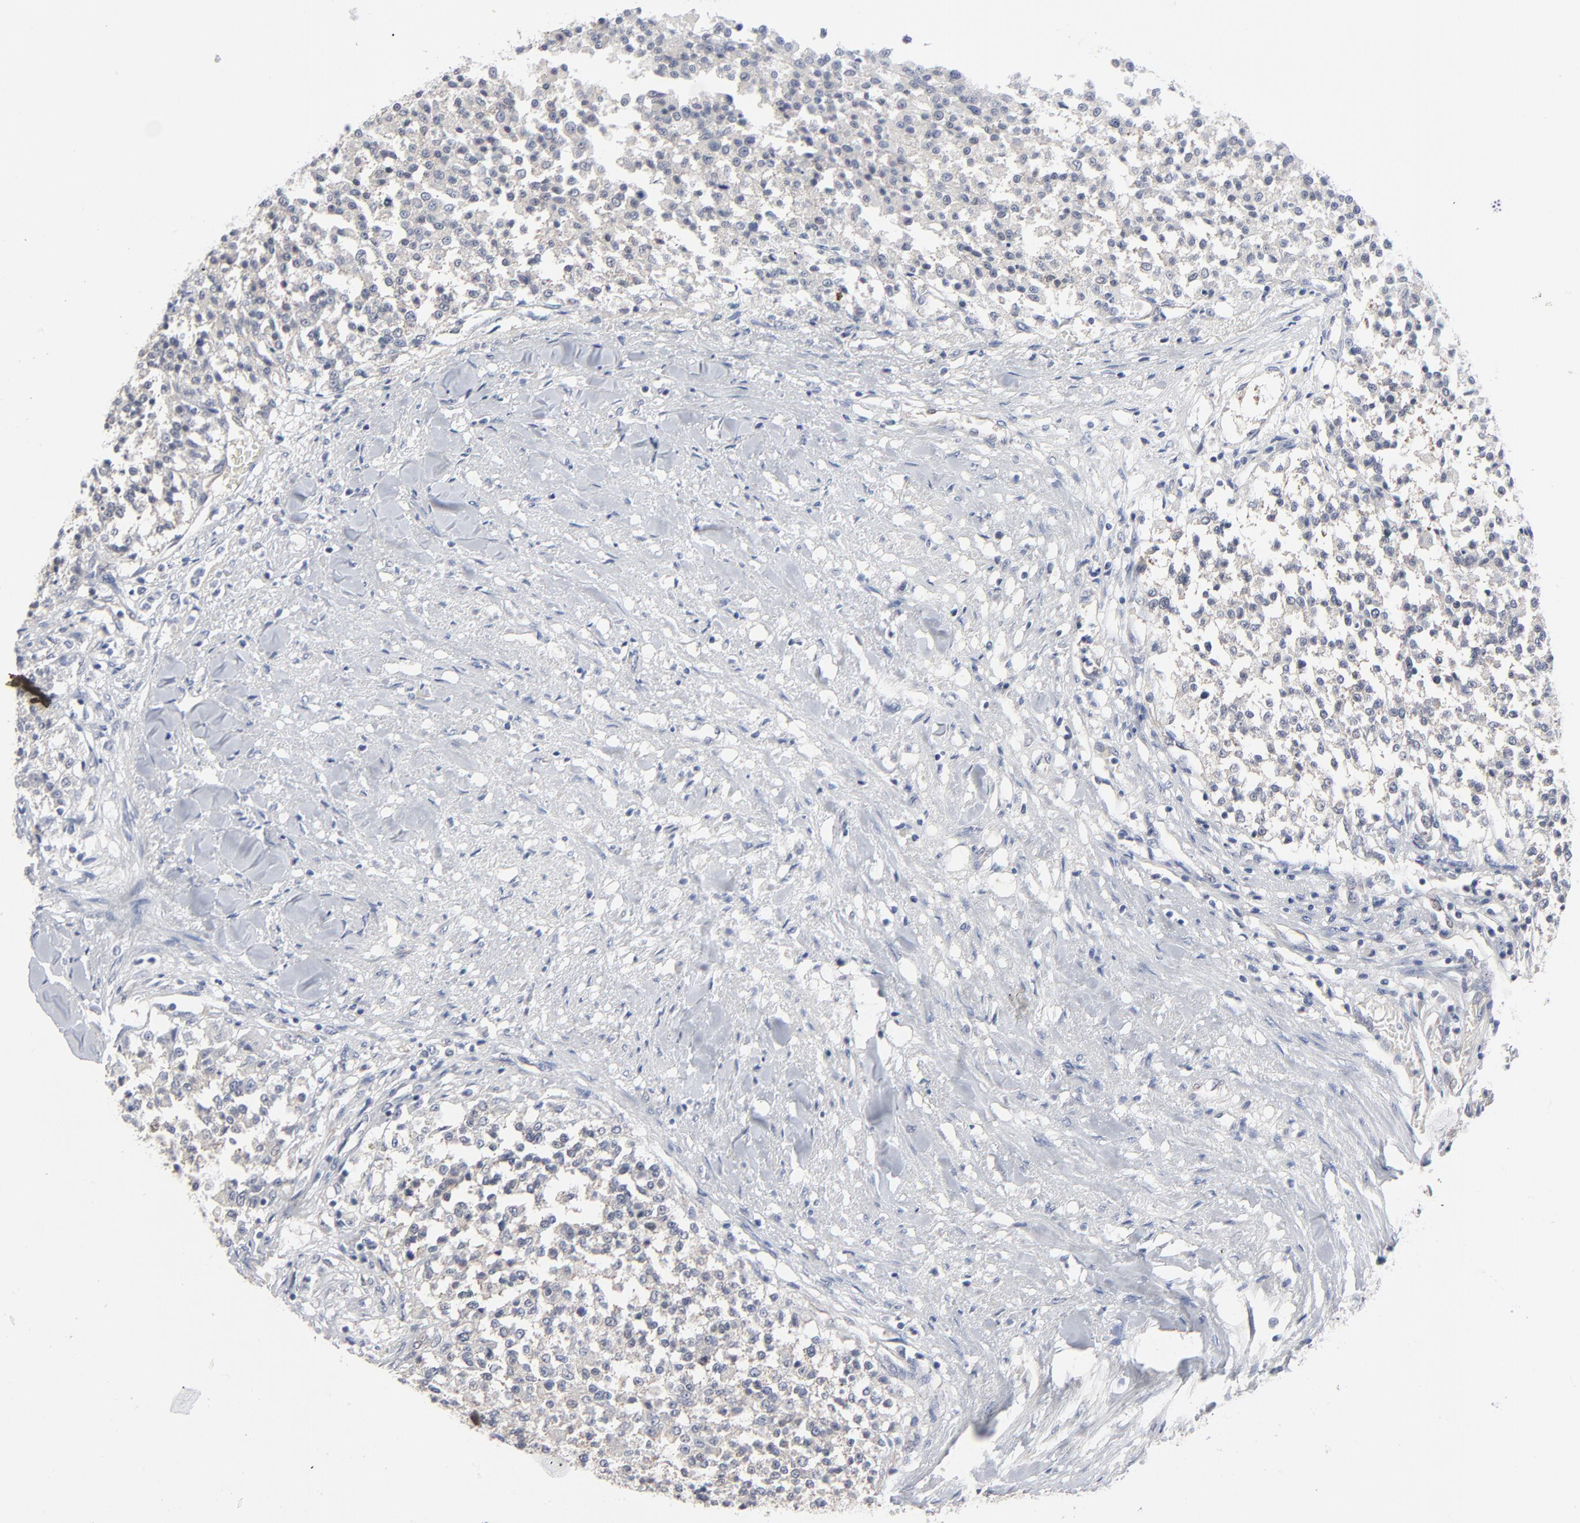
{"staining": {"intensity": "weak", "quantity": "25%-75%", "location": "cytoplasmic/membranous"}, "tissue": "testis cancer", "cell_type": "Tumor cells", "image_type": "cancer", "snomed": [{"axis": "morphology", "description": "Seminoma, NOS"}, {"axis": "topography", "description": "Testis"}], "caption": "Approximately 25%-75% of tumor cells in human seminoma (testis) reveal weak cytoplasmic/membranous protein positivity as visualized by brown immunohistochemical staining.", "gene": "RPS6KB1", "patient": {"sex": "male", "age": 59}}